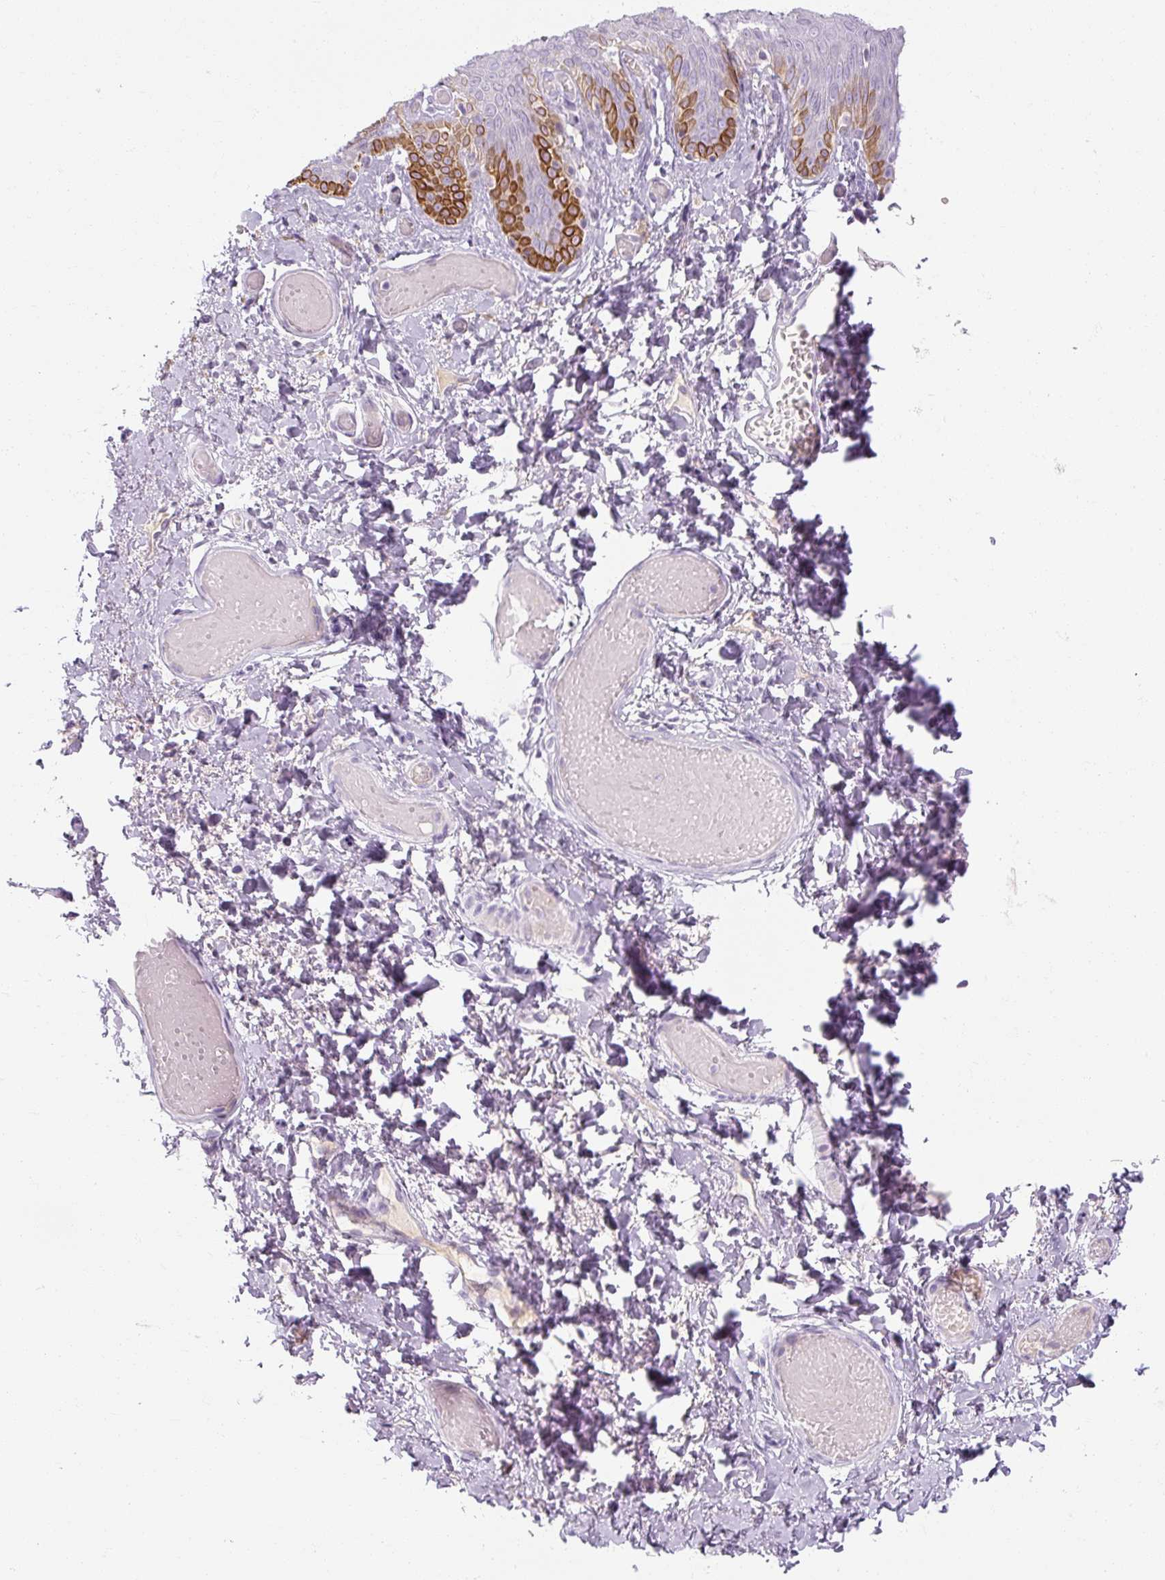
{"staining": {"intensity": "strong", "quantity": "<25%", "location": "cytoplasmic/membranous"}, "tissue": "skin", "cell_type": "Epidermal cells", "image_type": "normal", "snomed": [{"axis": "morphology", "description": "Normal tissue, NOS"}, {"axis": "topography", "description": "Anal"}], "caption": "This image reveals immunohistochemistry staining of unremarkable skin, with medium strong cytoplasmic/membranous staining in approximately <25% of epidermal cells.", "gene": "NFE2L3", "patient": {"sex": "female", "age": 40}}